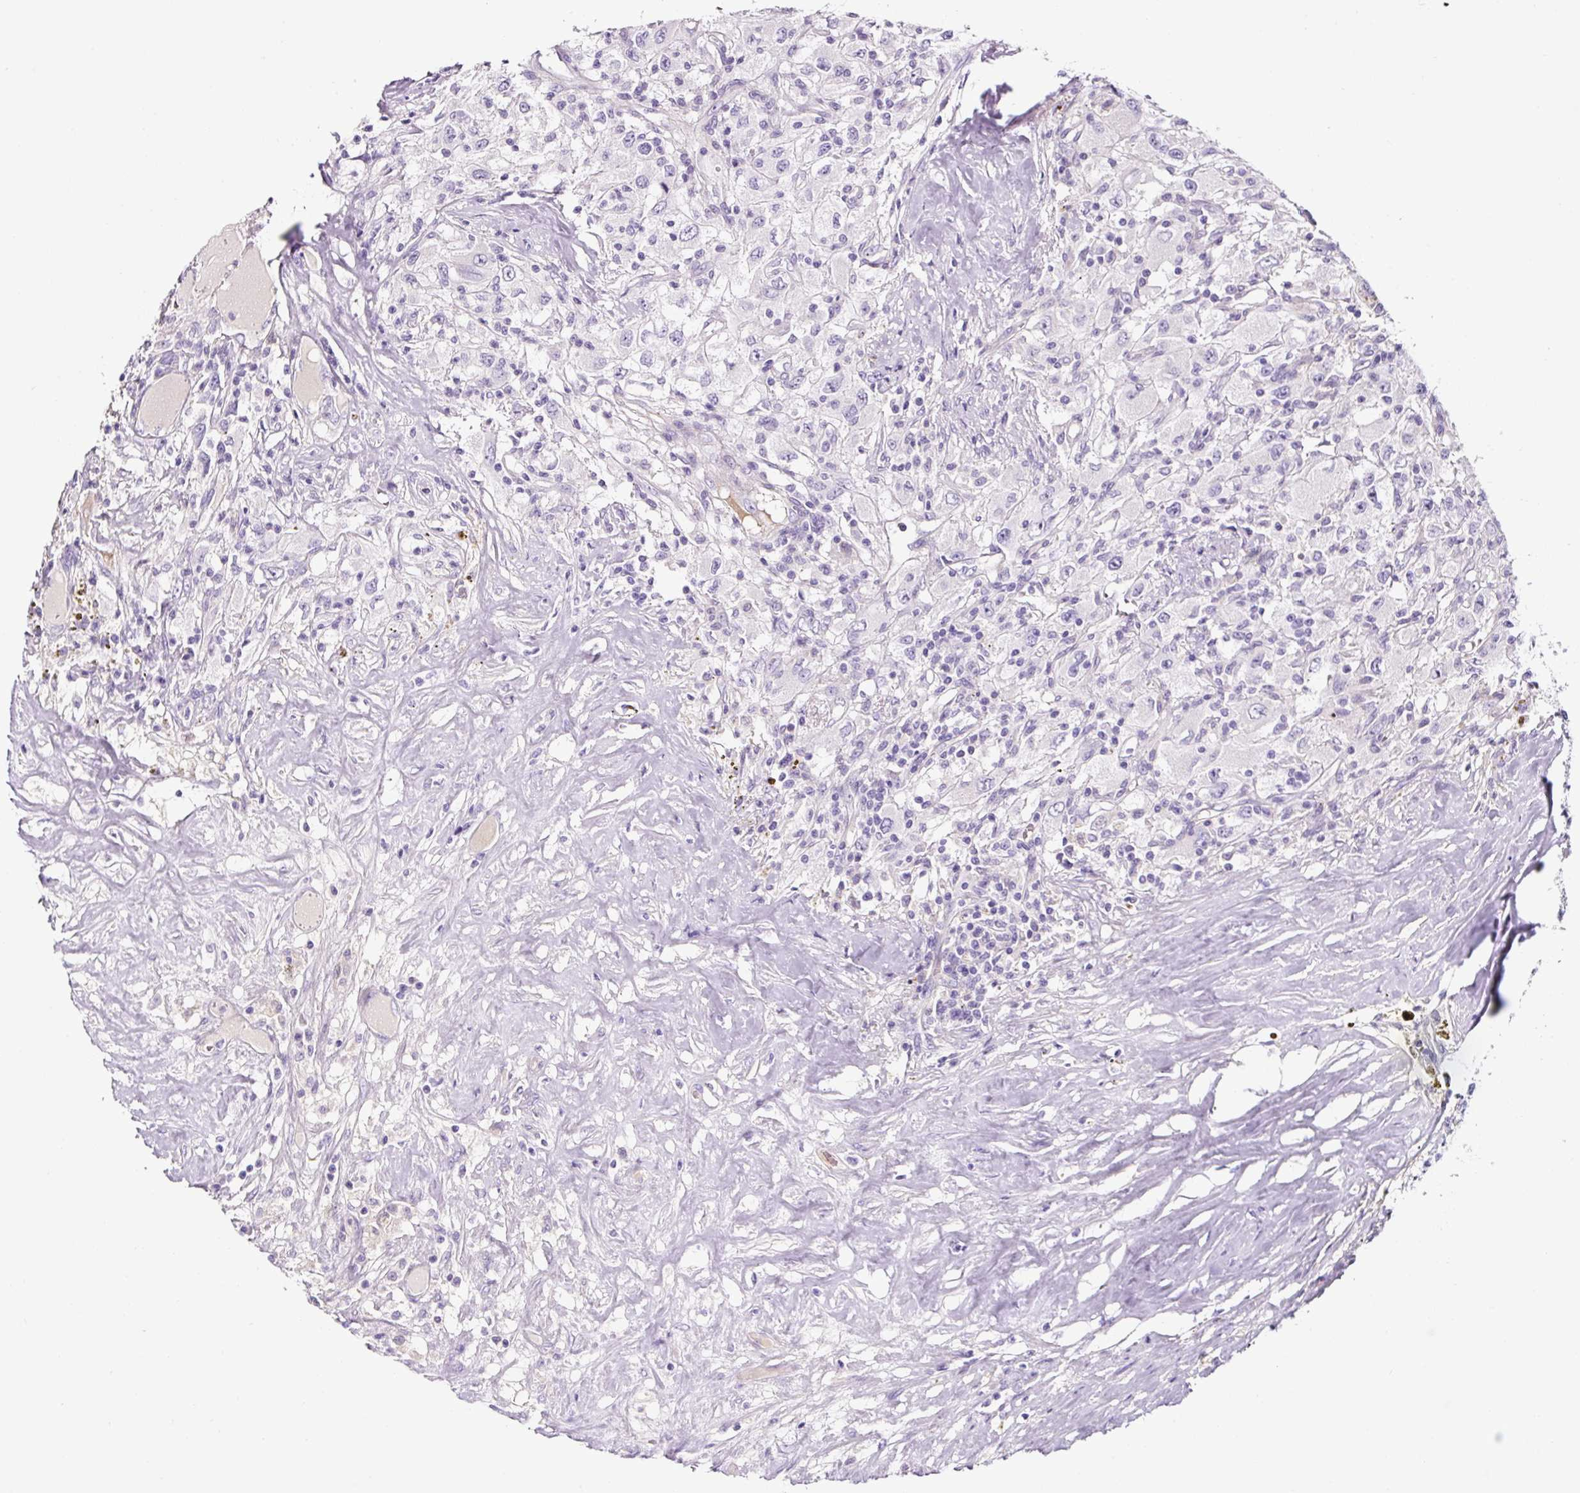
{"staining": {"intensity": "negative", "quantity": "none", "location": "none"}, "tissue": "renal cancer", "cell_type": "Tumor cells", "image_type": "cancer", "snomed": [{"axis": "morphology", "description": "Adenocarcinoma, NOS"}, {"axis": "topography", "description": "Kidney"}], "caption": "IHC of human renal cancer (adenocarcinoma) displays no expression in tumor cells.", "gene": "OR14A2", "patient": {"sex": "female", "age": 67}}